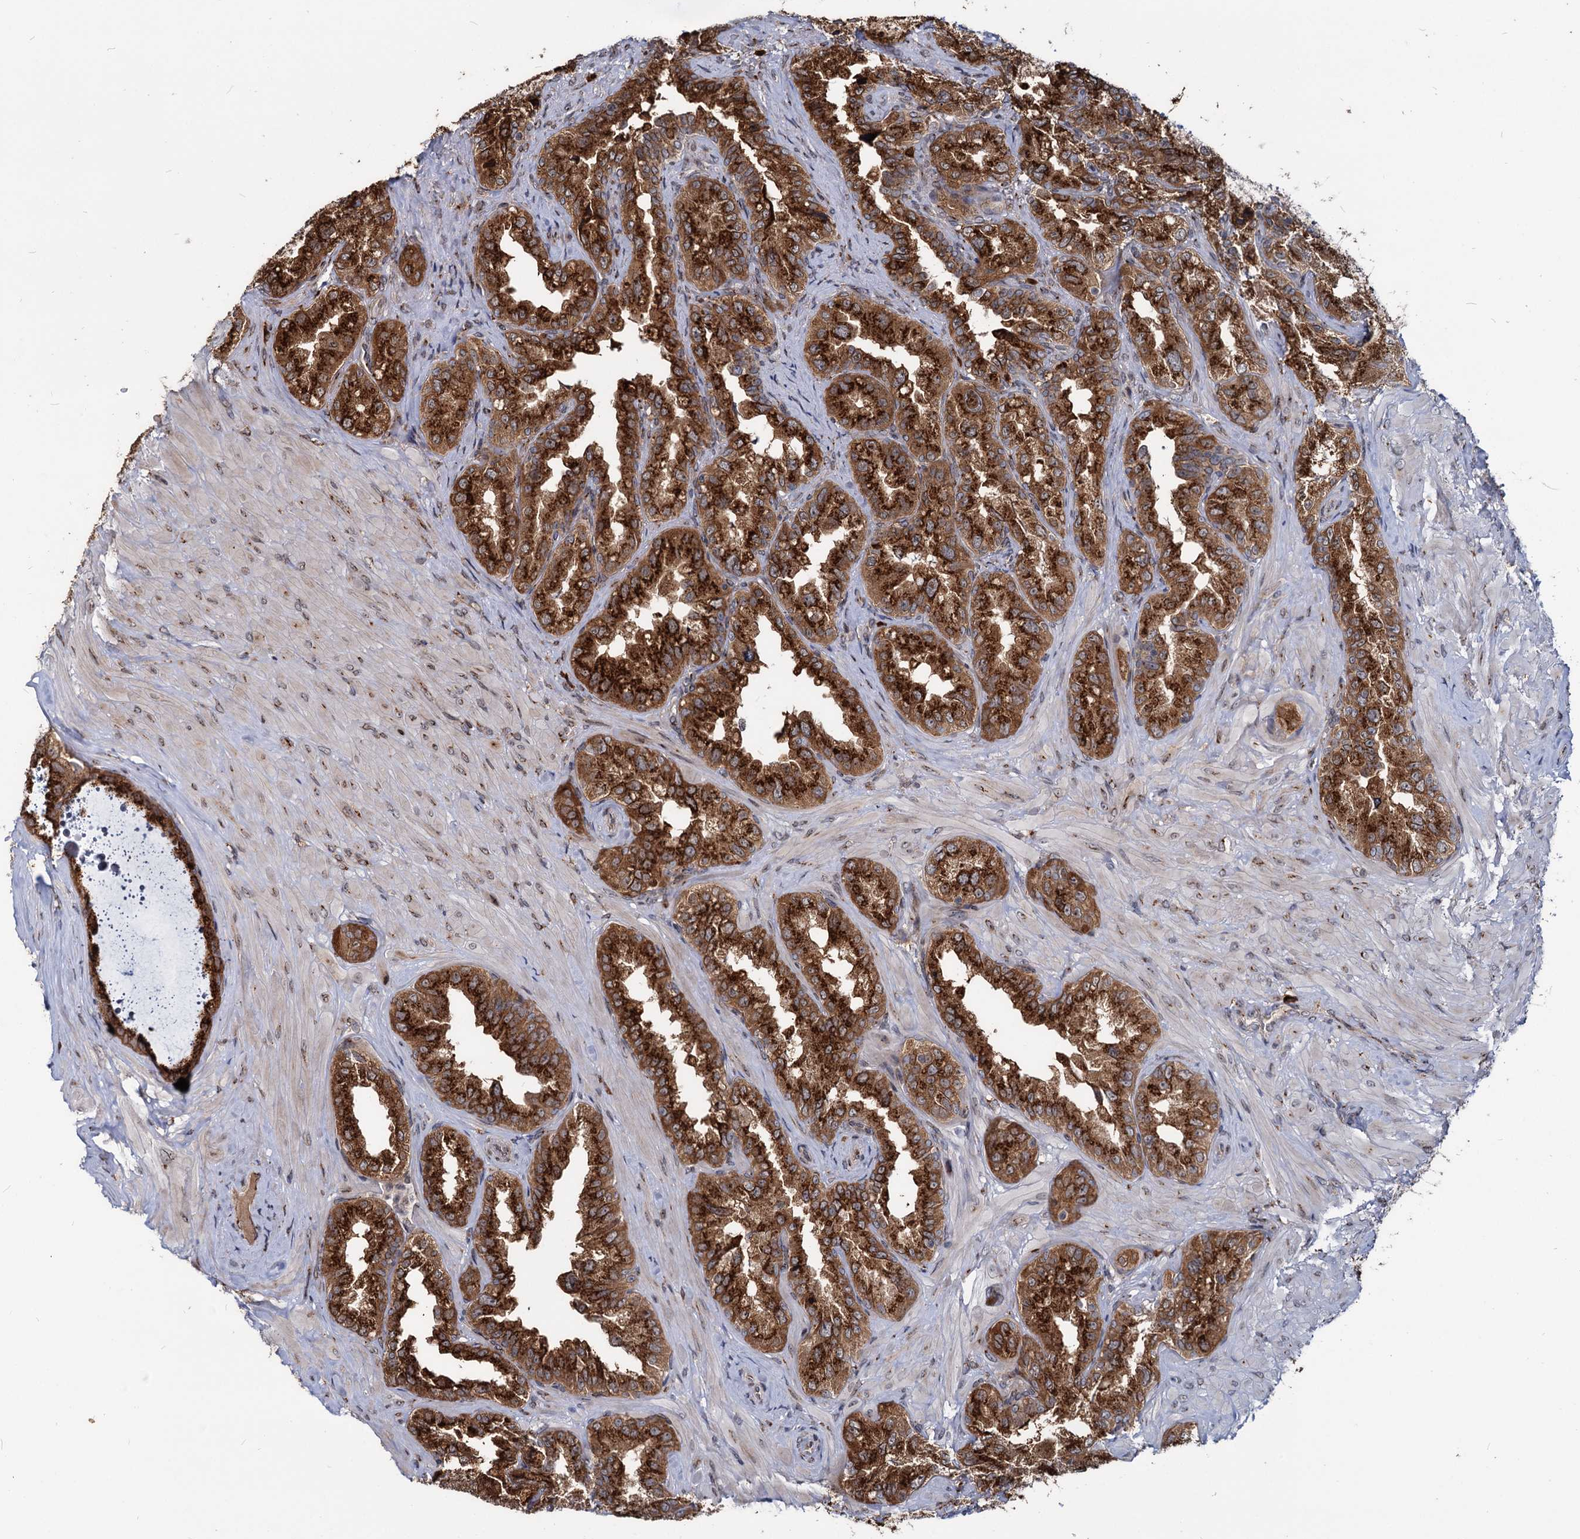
{"staining": {"intensity": "strong", "quantity": ">75%", "location": "cytoplasmic/membranous"}, "tissue": "seminal vesicle", "cell_type": "Glandular cells", "image_type": "normal", "snomed": [{"axis": "morphology", "description": "Normal tissue, NOS"}, {"axis": "topography", "description": "Seminal veicle"}, {"axis": "topography", "description": "Peripheral nerve tissue"}], "caption": "Immunohistochemical staining of normal seminal vesicle exhibits strong cytoplasmic/membranous protein staining in about >75% of glandular cells.", "gene": "SAAL1", "patient": {"sex": "male", "age": 67}}